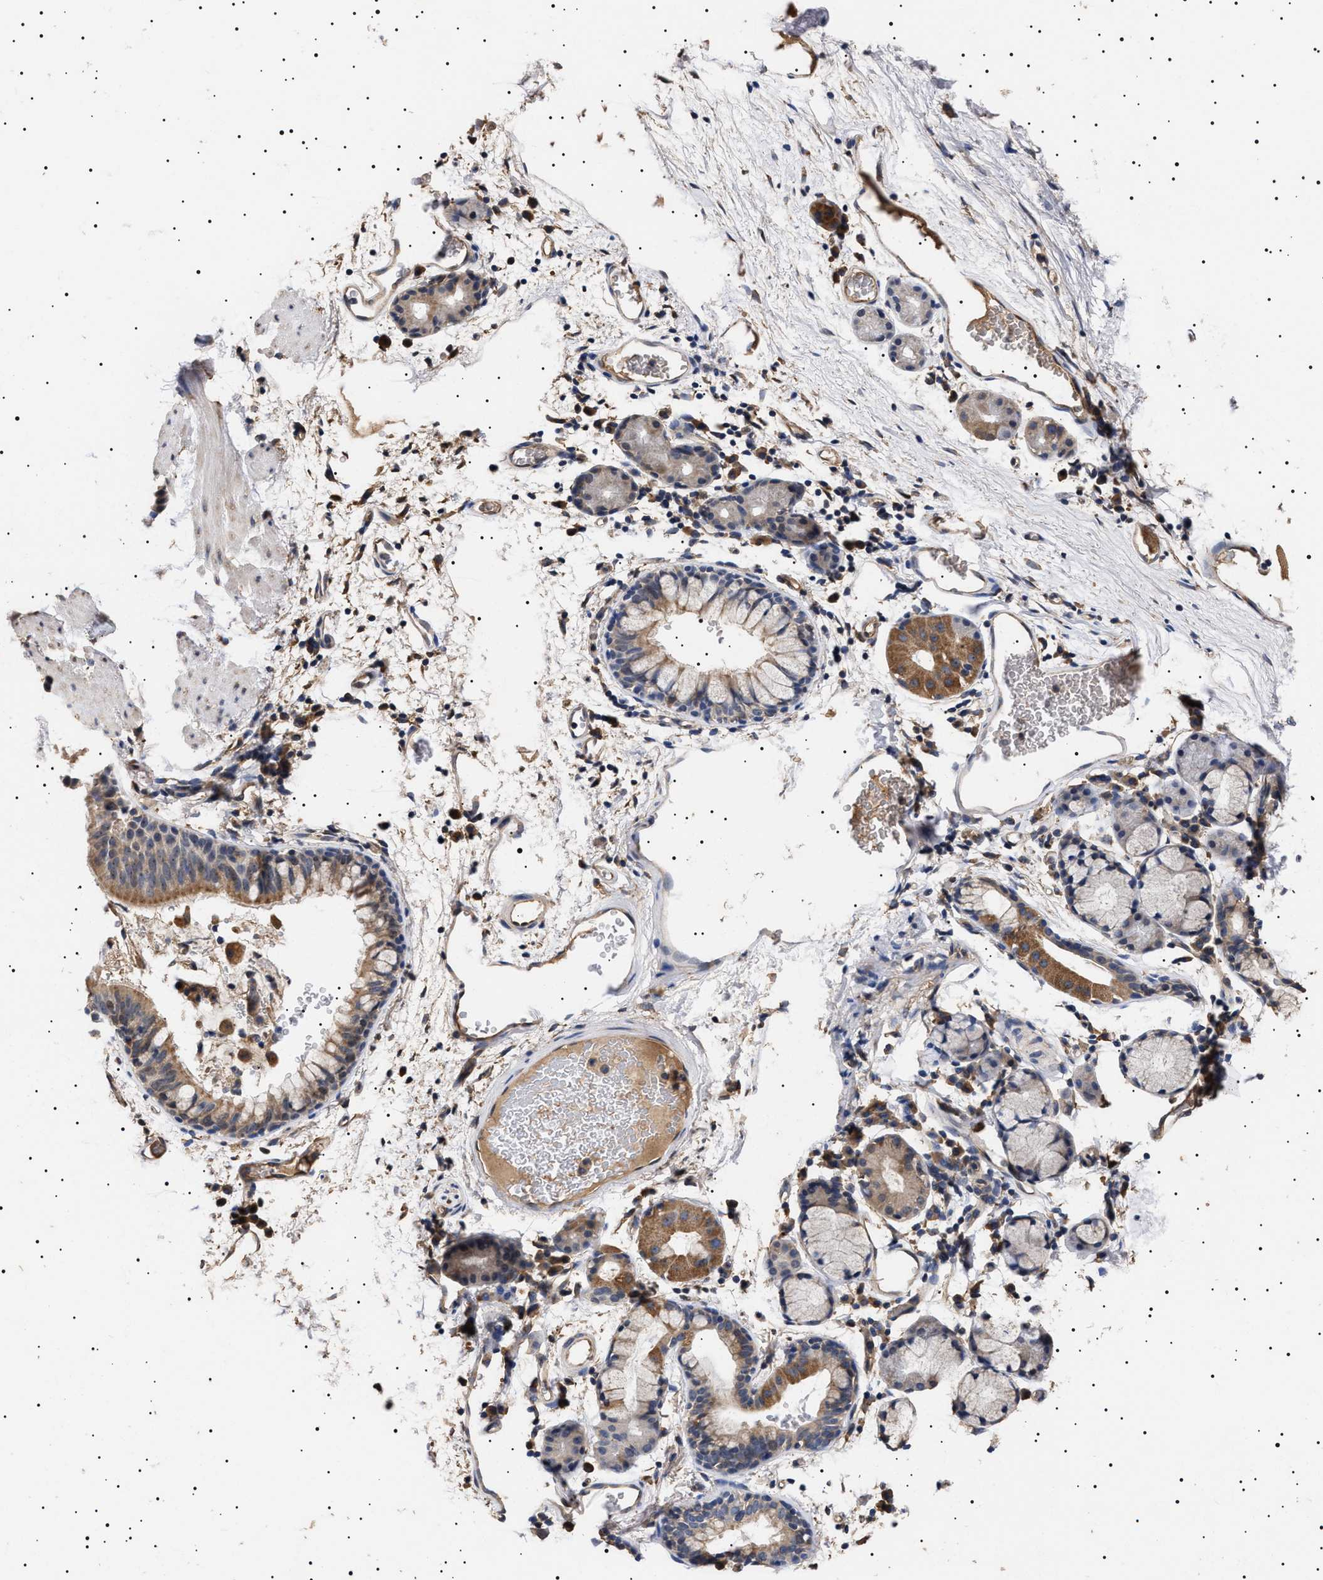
{"staining": {"intensity": "moderate", "quantity": ">75%", "location": "cytoplasmic/membranous"}, "tissue": "bronchus", "cell_type": "Respiratory epithelial cells", "image_type": "normal", "snomed": [{"axis": "morphology", "description": "Normal tissue, NOS"}, {"axis": "topography", "description": "Cartilage tissue"}, {"axis": "topography", "description": "Bronchus"}], "caption": "The immunohistochemical stain highlights moderate cytoplasmic/membranous expression in respiratory epithelial cells of normal bronchus.", "gene": "KRBA1", "patient": {"sex": "female", "age": 53}}